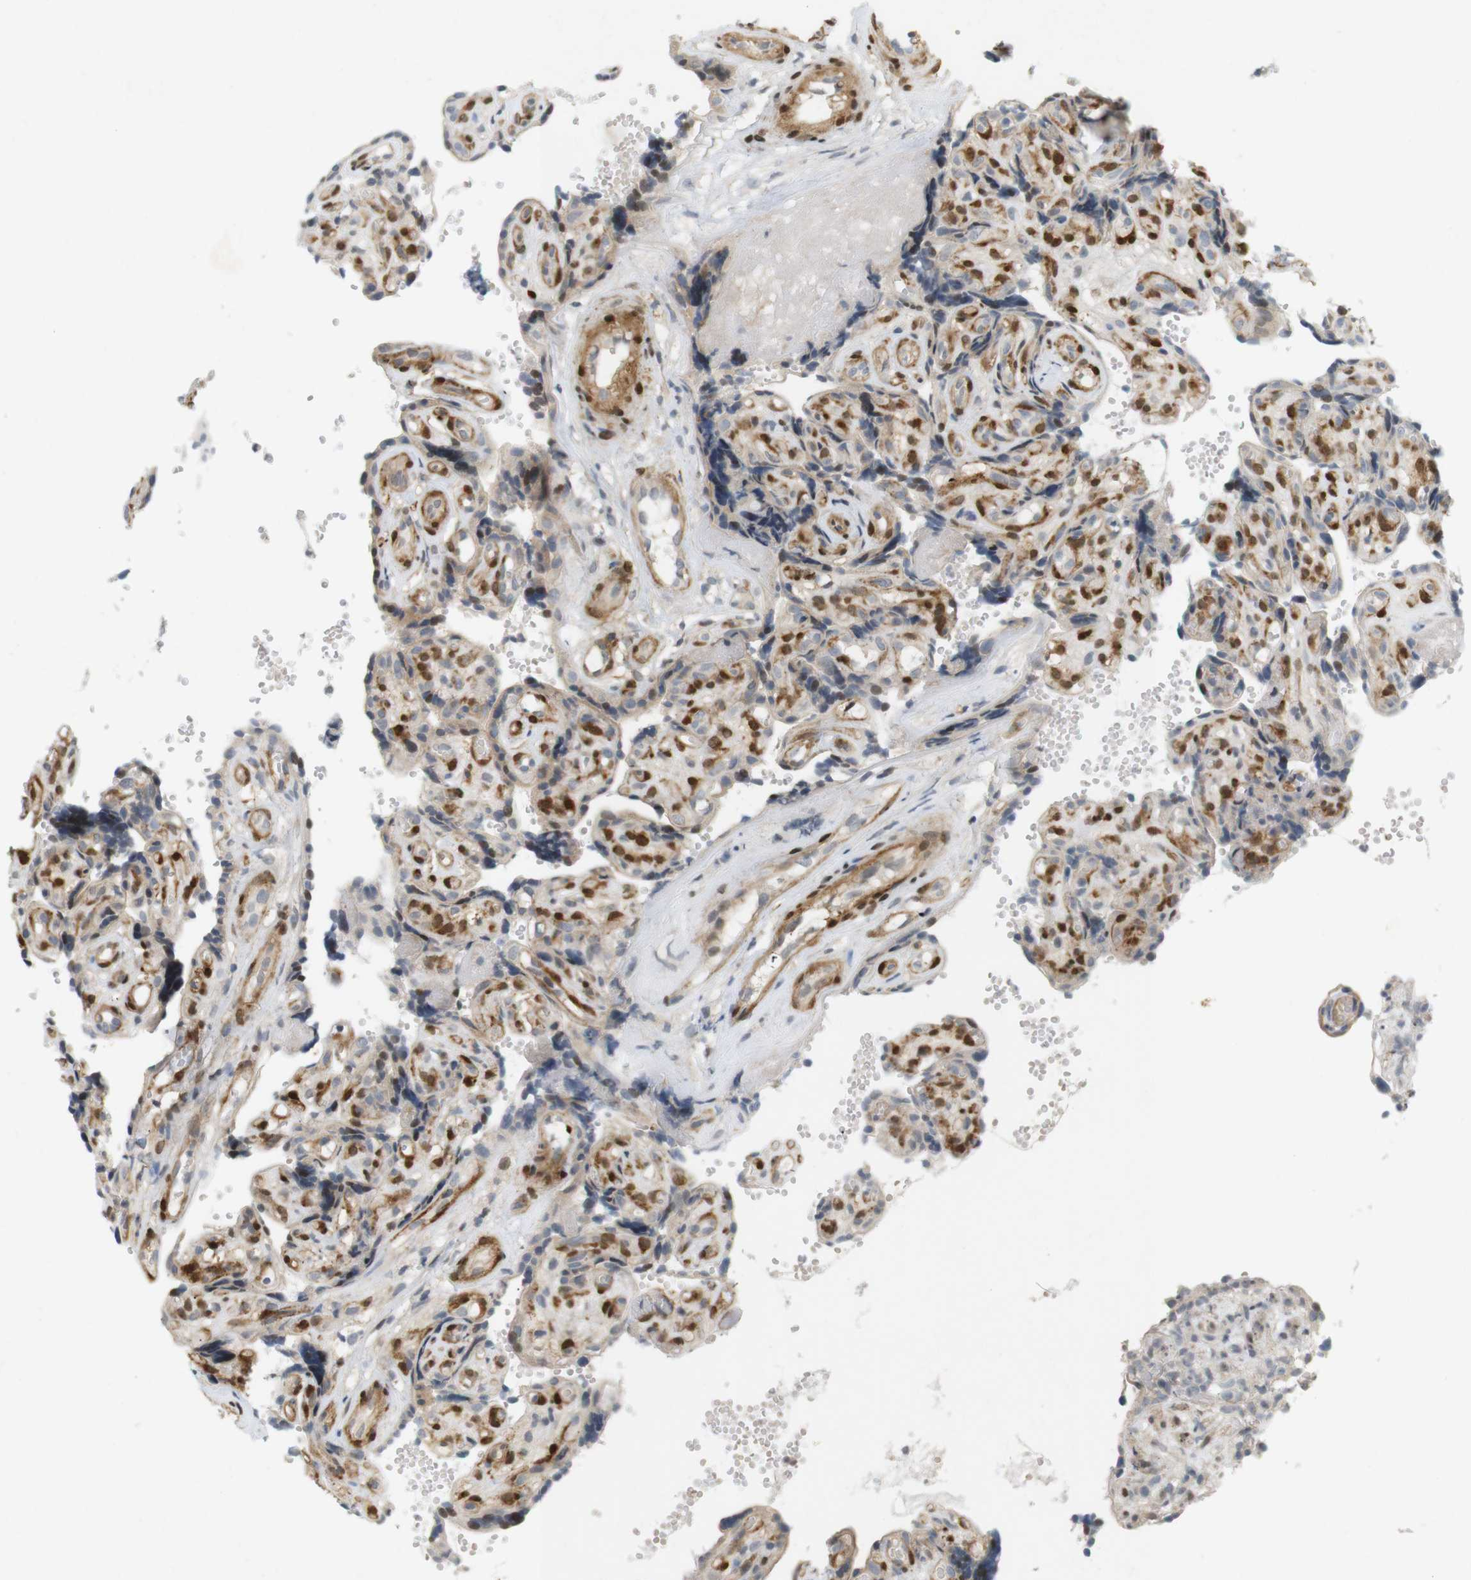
{"staining": {"intensity": "weak", "quantity": "<25%", "location": "cytoplasmic/membranous"}, "tissue": "placenta", "cell_type": "Trophoblastic cells", "image_type": "normal", "snomed": [{"axis": "morphology", "description": "Normal tissue, NOS"}, {"axis": "topography", "description": "Placenta"}], "caption": "Placenta stained for a protein using immunohistochemistry exhibits no expression trophoblastic cells.", "gene": "PPP1R14A", "patient": {"sex": "female", "age": 30}}